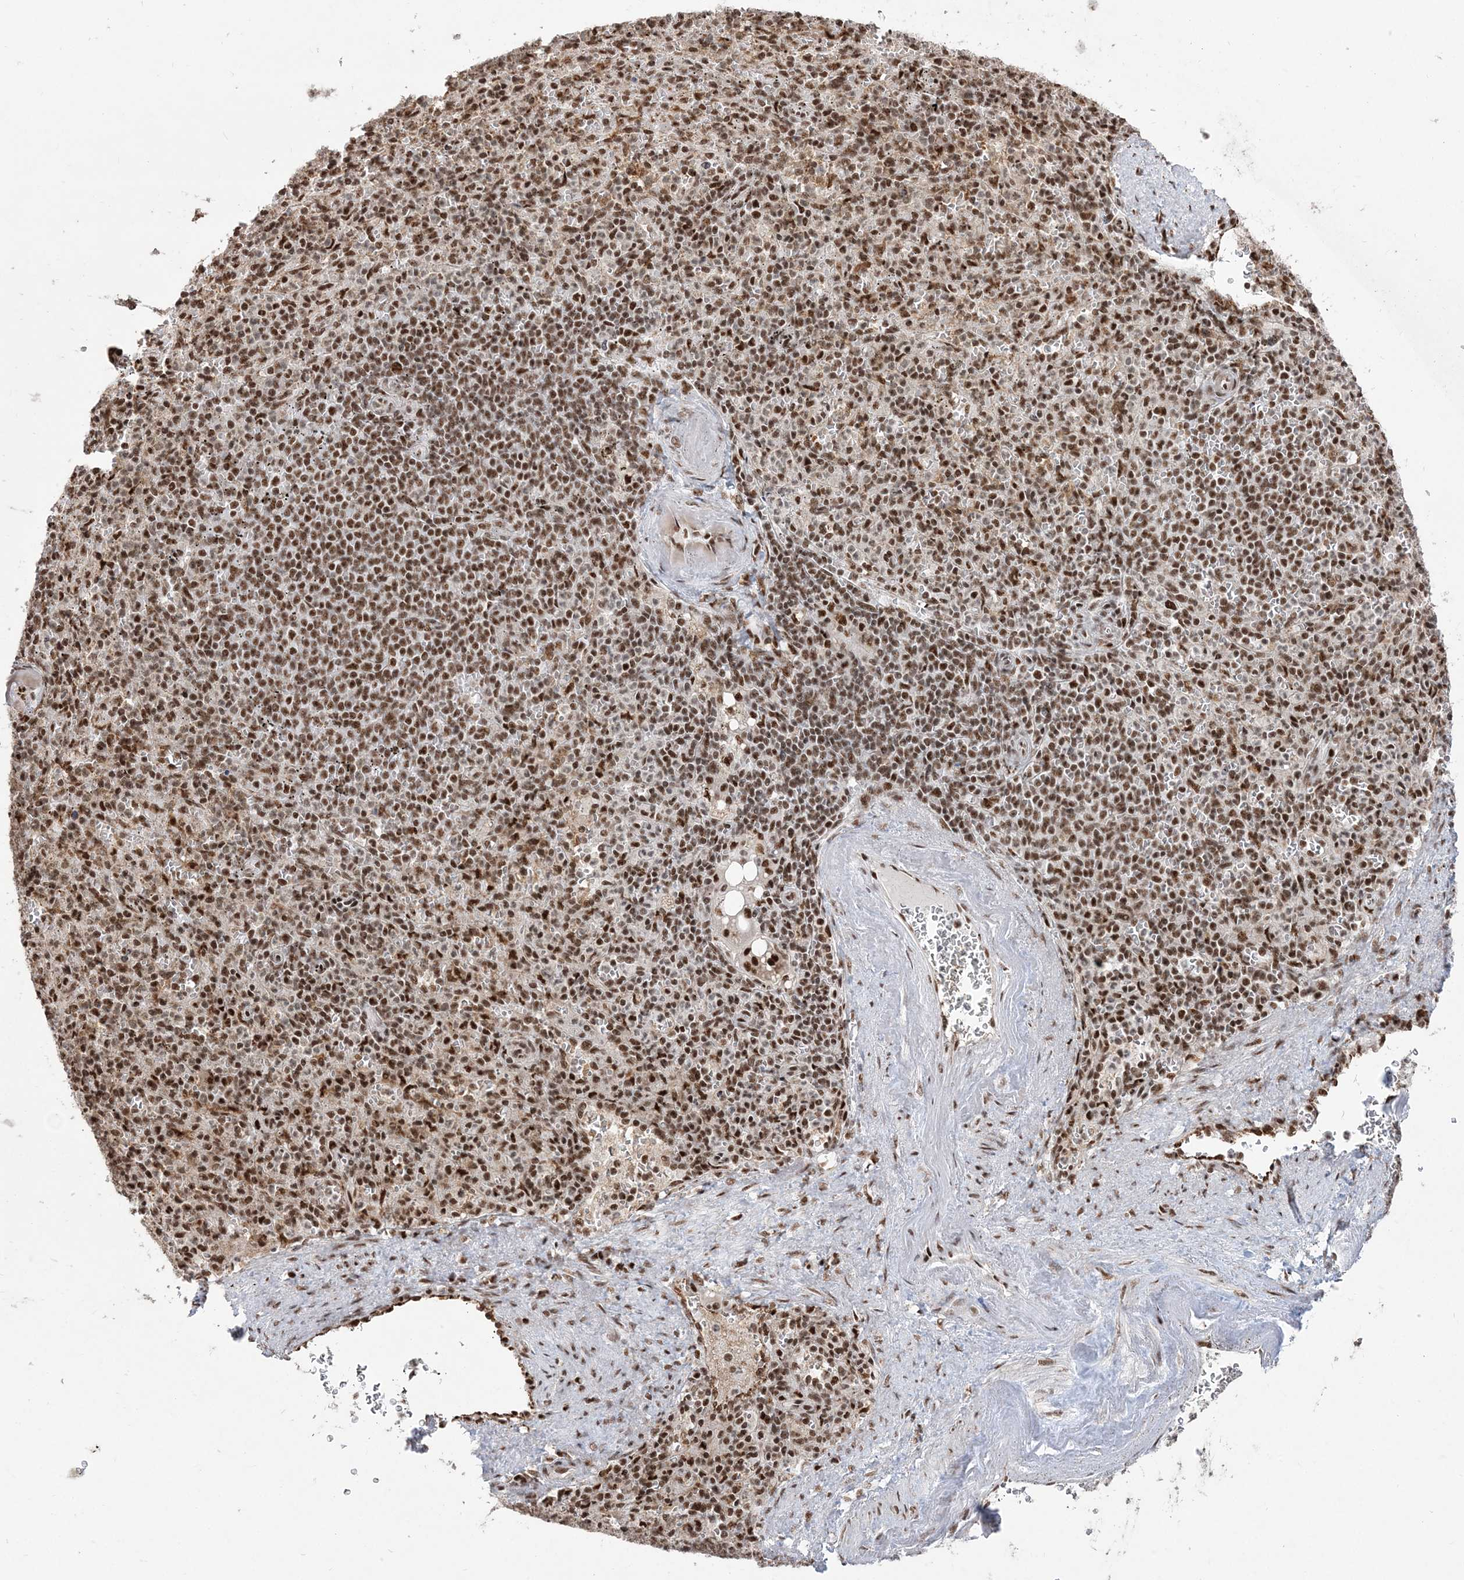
{"staining": {"intensity": "moderate", "quantity": ">75%", "location": "nuclear"}, "tissue": "spleen", "cell_type": "Cells in red pulp", "image_type": "normal", "snomed": [{"axis": "morphology", "description": "Normal tissue, NOS"}, {"axis": "topography", "description": "Spleen"}], "caption": "A histopathology image of human spleen stained for a protein exhibits moderate nuclear brown staining in cells in red pulp.", "gene": "RBM17", "patient": {"sex": "female", "age": 74}}